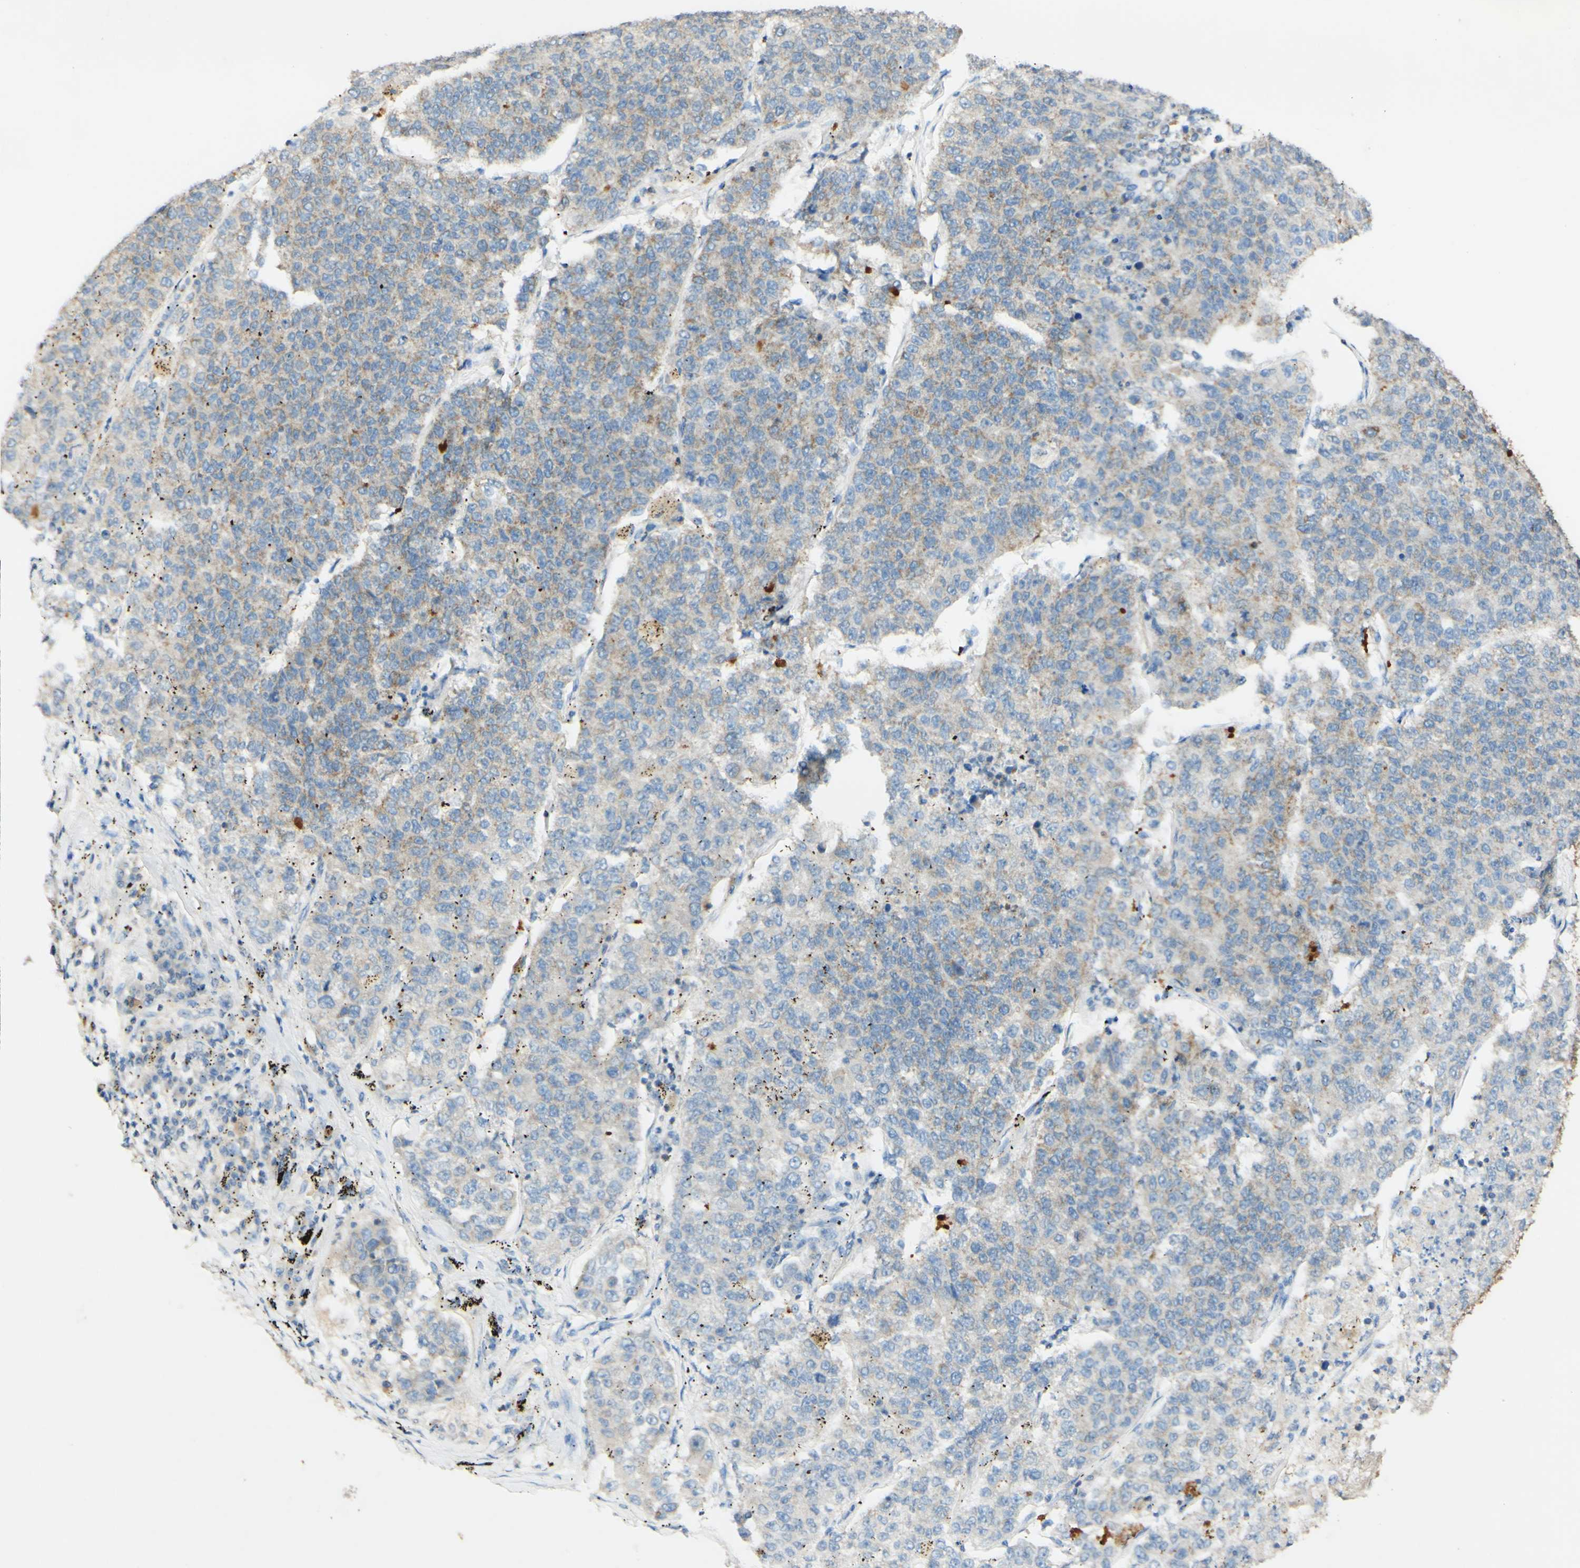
{"staining": {"intensity": "weak", "quantity": "25%-75%", "location": "cytoplasmic/membranous"}, "tissue": "lung cancer", "cell_type": "Tumor cells", "image_type": "cancer", "snomed": [{"axis": "morphology", "description": "Adenocarcinoma, NOS"}, {"axis": "topography", "description": "Lung"}], "caption": "The micrograph displays staining of lung cancer (adenocarcinoma), revealing weak cytoplasmic/membranous protein positivity (brown color) within tumor cells.", "gene": "OXCT1", "patient": {"sex": "male", "age": 49}}